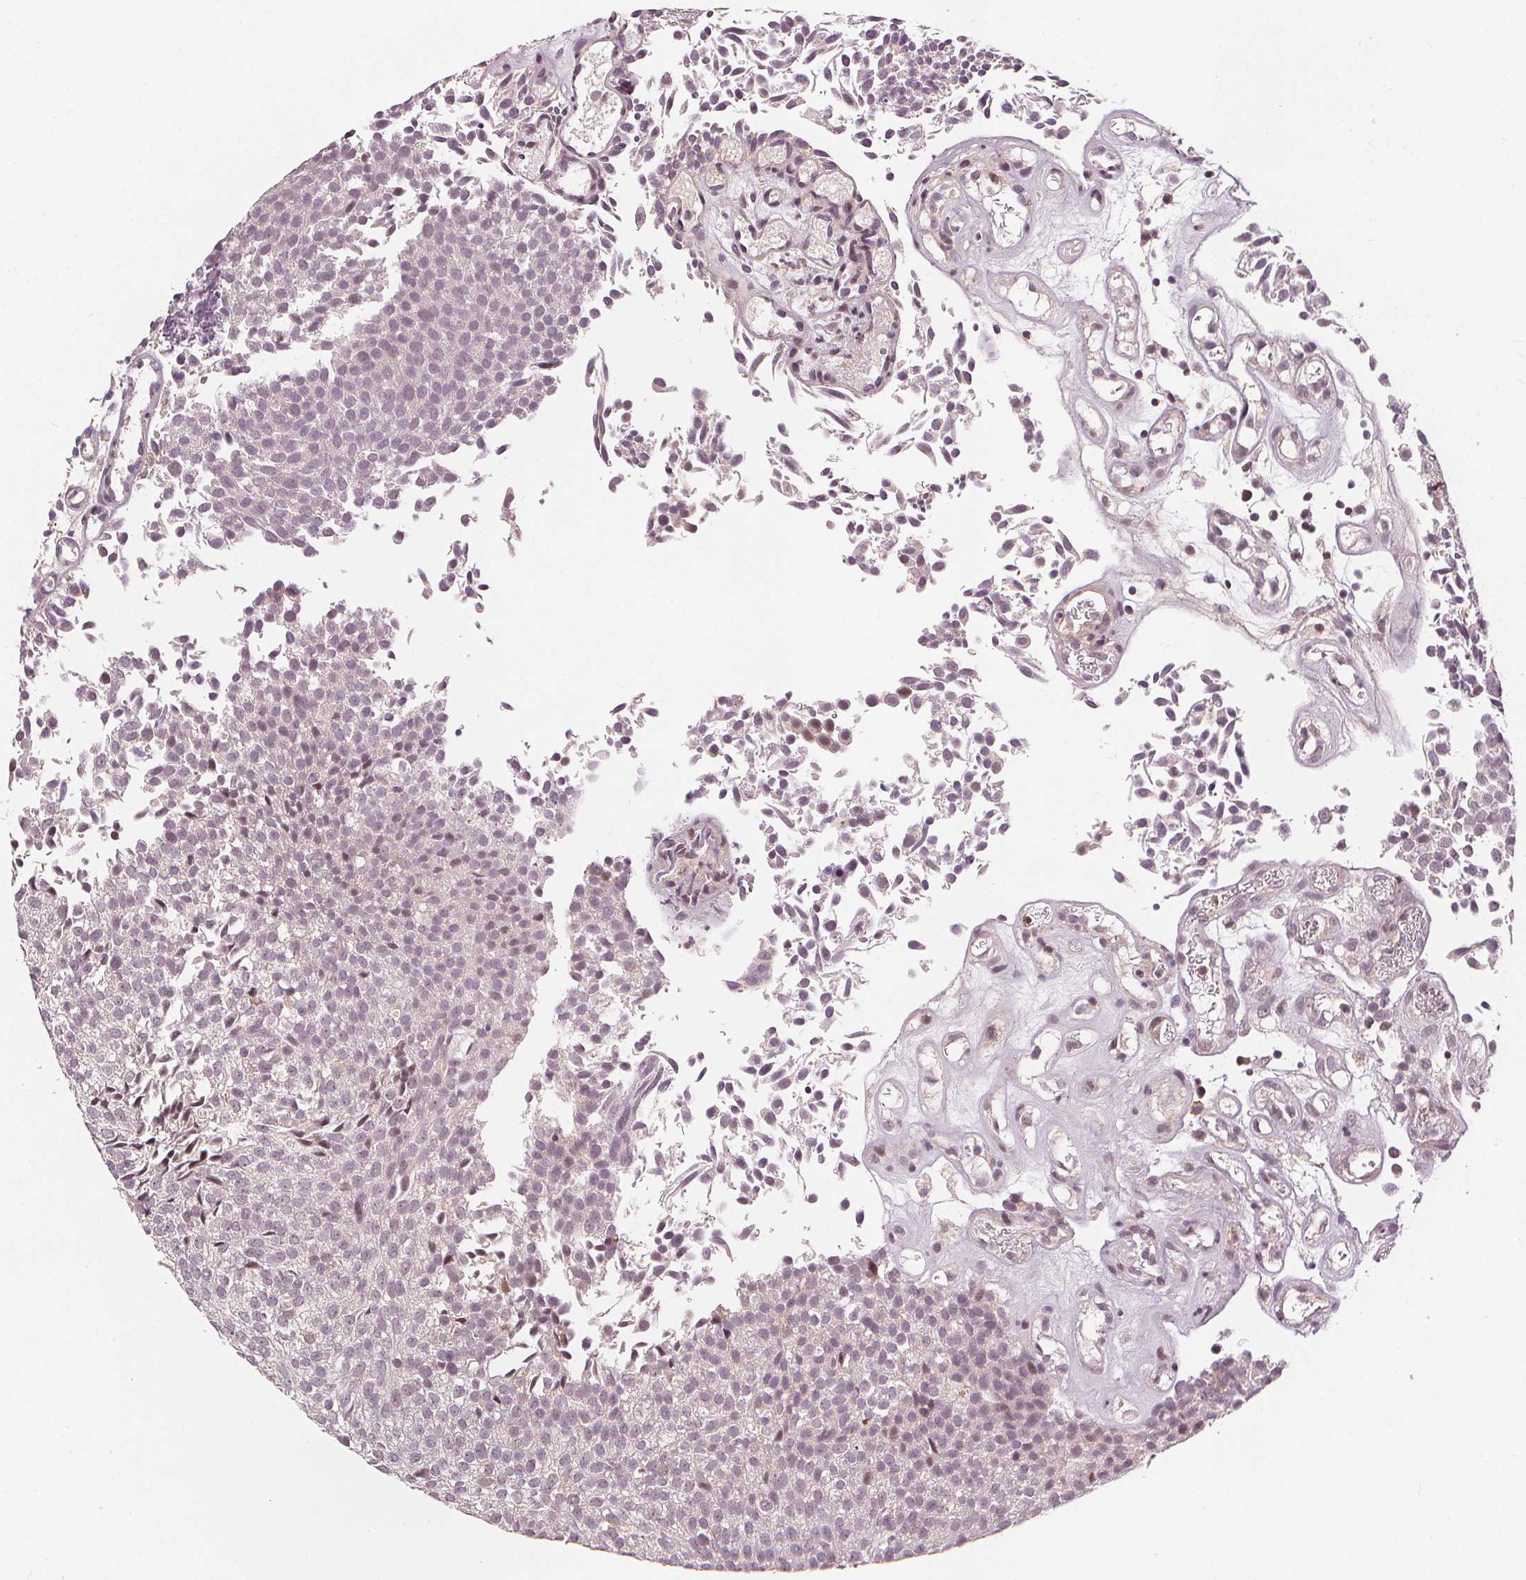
{"staining": {"intensity": "weak", "quantity": "<25%", "location": "nuclear"}, "tissue": "urothelial cancer", "cell_type": "Tumor cells", "image_type": "cancer", "snomed": [{"axis": "morphology", "description": "Urothelial carcinoma, Low grade"}, {"axis": "topography", "description": "Urinary bladder"}], "caption": "This is a histopathology image of immunohistochemistry staining of urothelial cancer, which shows no expression in tumor cells.", "gene": "SLC34A1", "patient": {"sex": "female", "age": 79}}